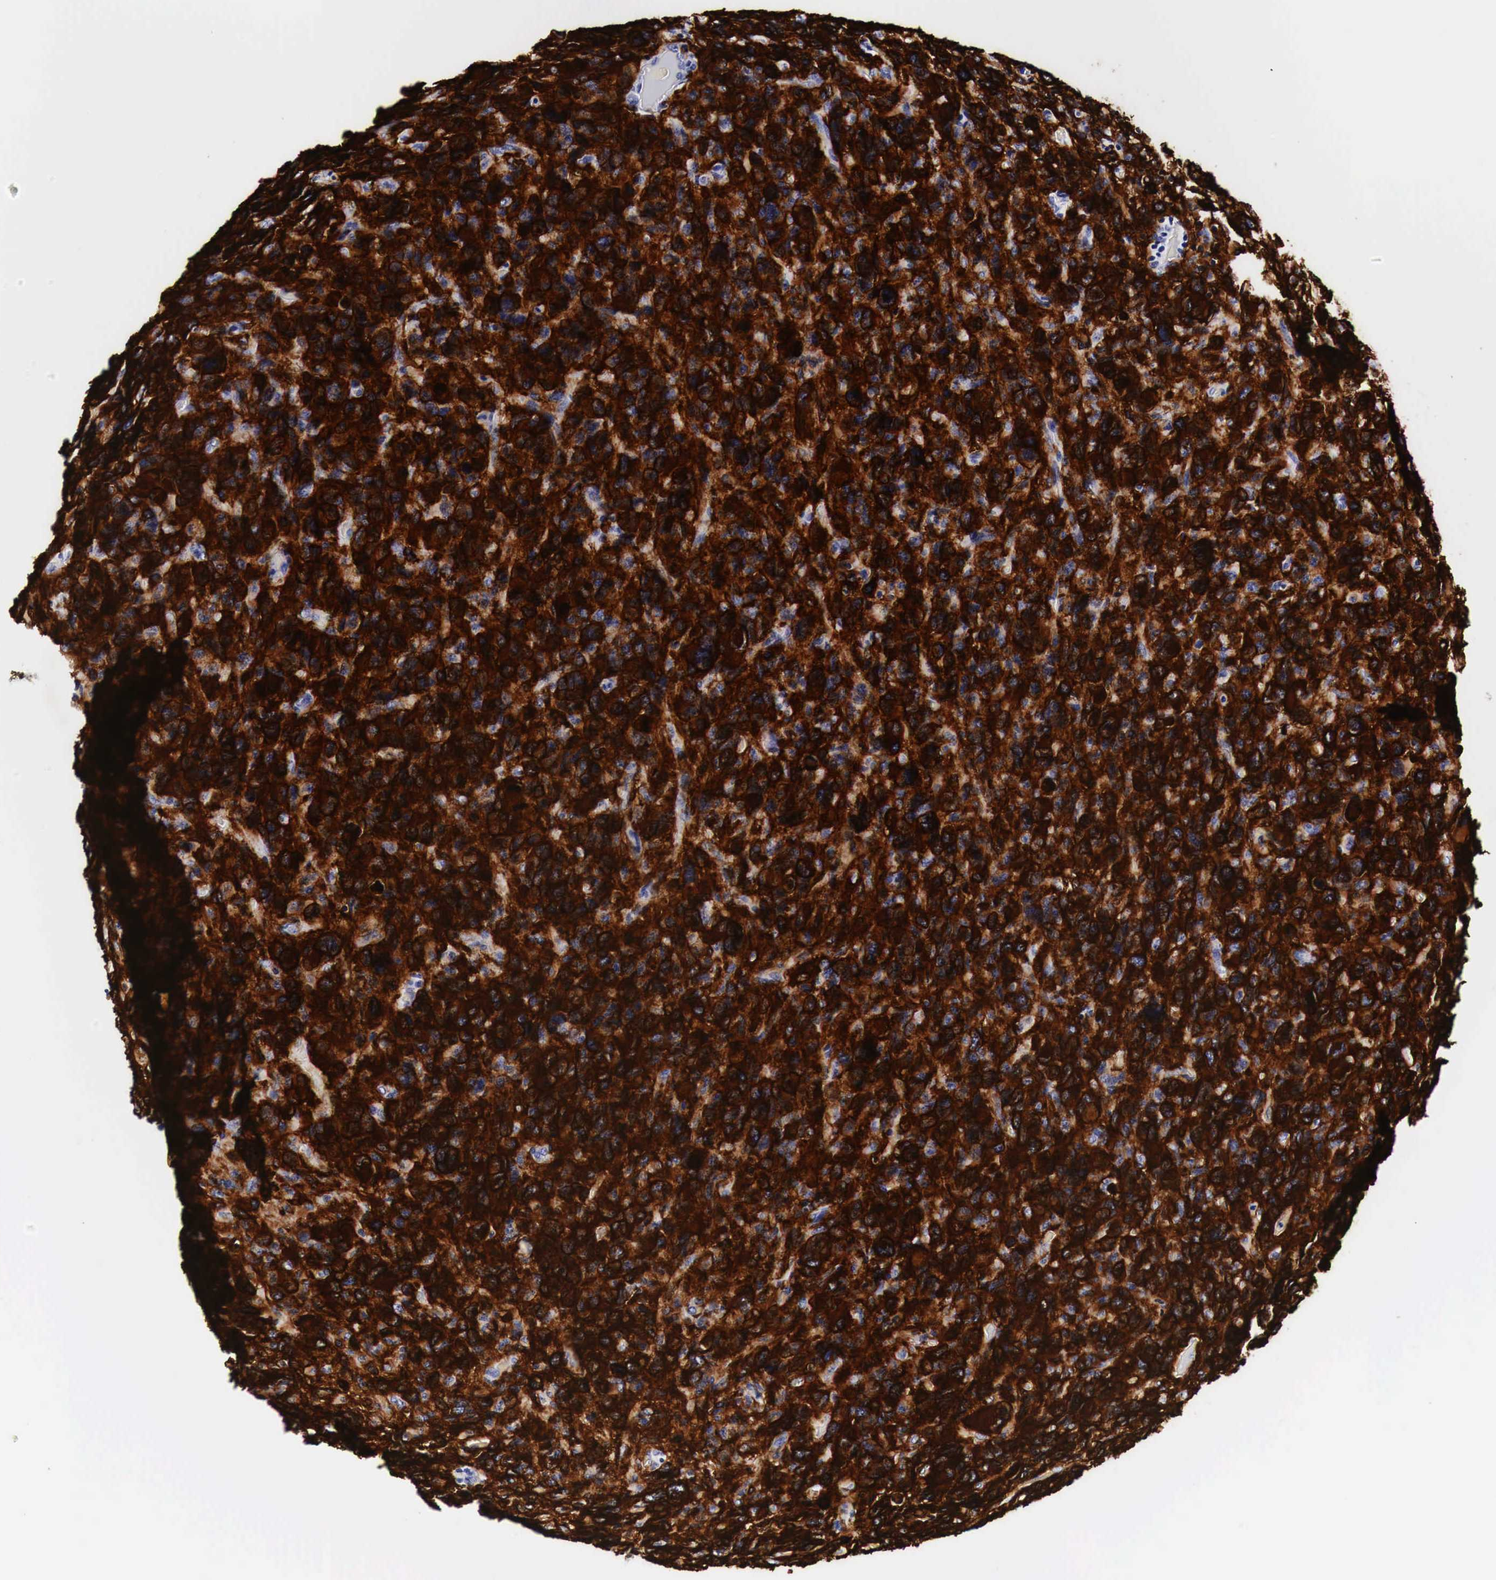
{"staining": {"intensity": "strong", "quantity": ">75%", "location": "cytoplasmic/membranous"}, "tissue": "glioma", "cell_type": "Tumor cells", "image_type": "cancer", "snomed": [{"axis": "morphology", "description": "Glioma, malignant, High grade"}, {"axis": "topography", "description": "Brain"}], "caption": "Malignant glioma (high-grade) stained with DAB (3,3'-diaminobenzidine) IHC demonstrates high levels of strong cytoplasmic/membranous expression in approximately >75% of tumor cells.", "gene": "EGFR", "patient": {"sex": "female", "age": 60}}